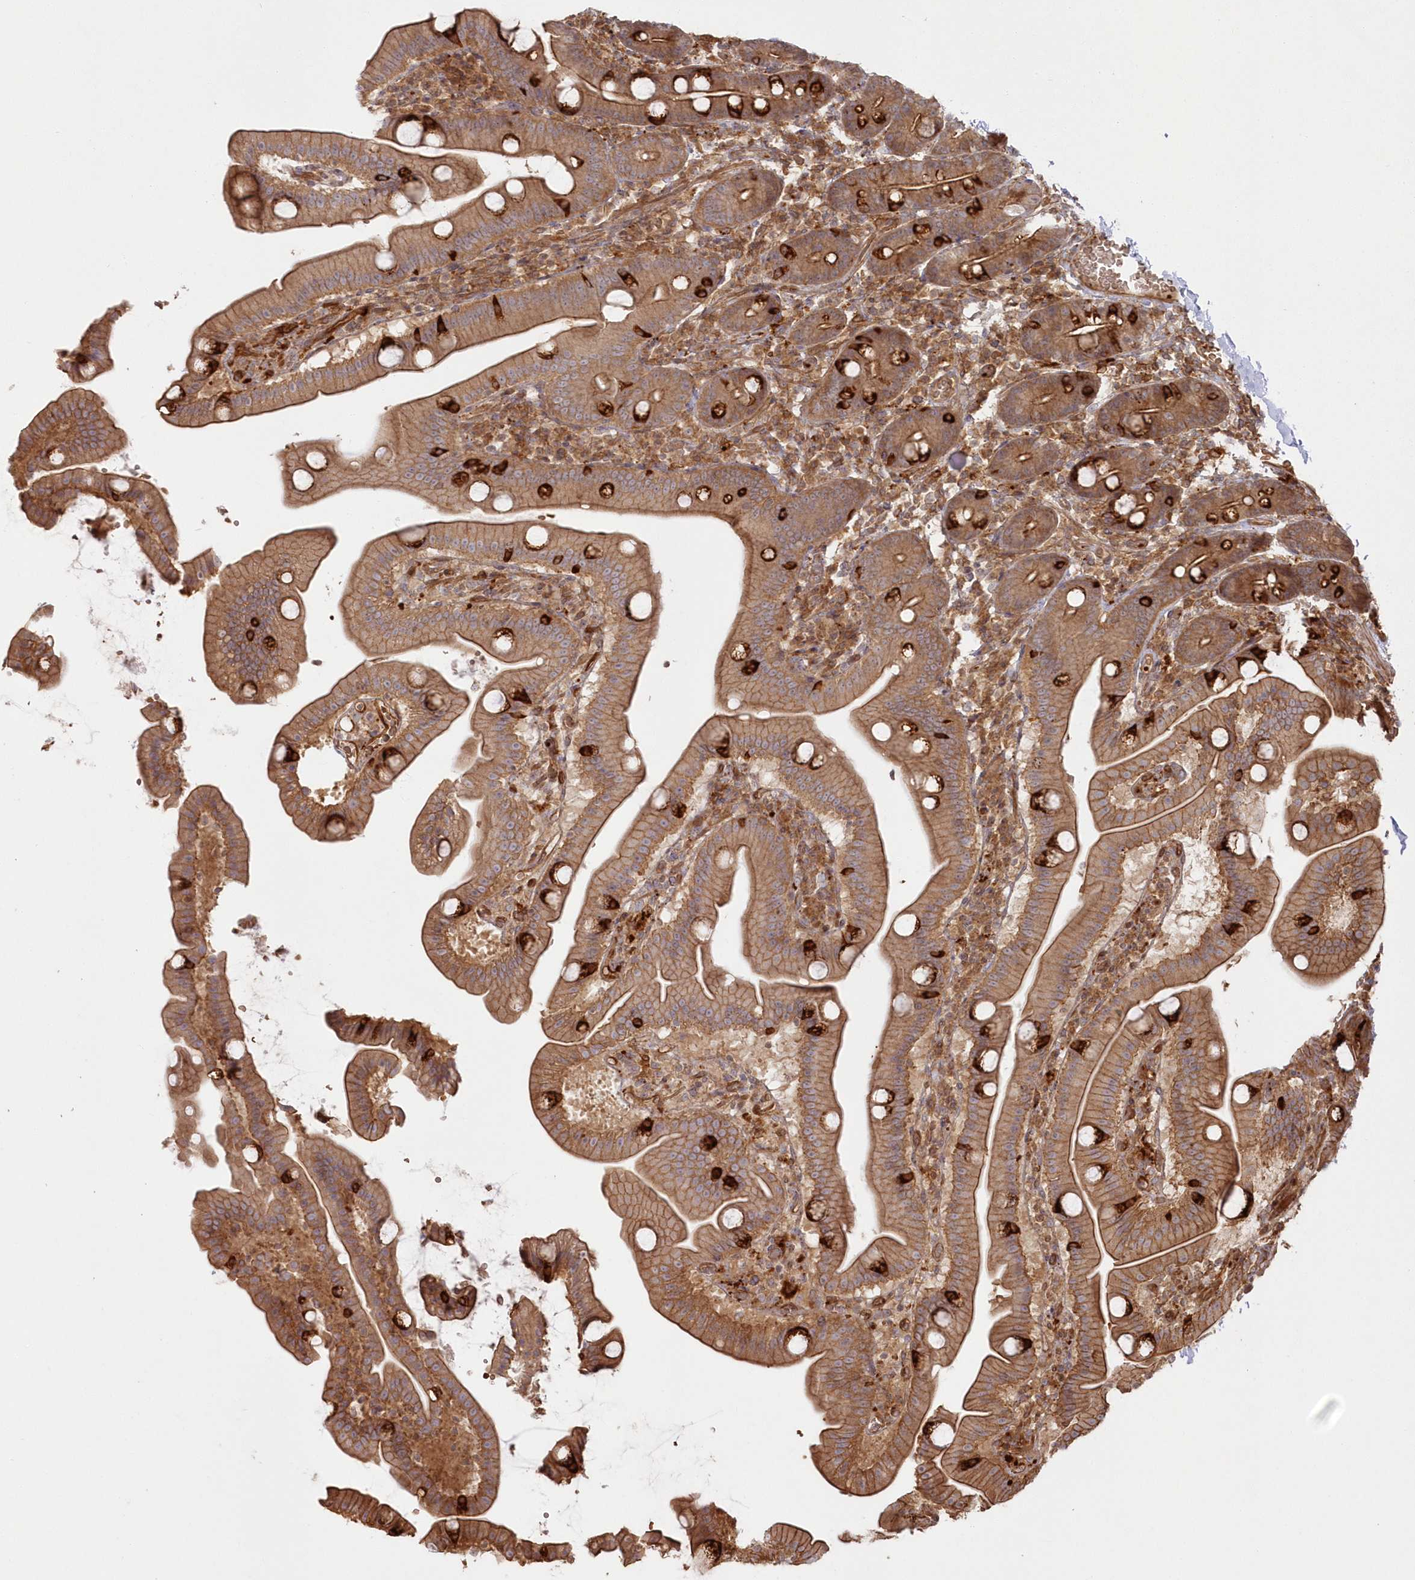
{"staining": {"intensity": "moderate", "quantity": ">75%", "location": "cytoplasmic/membranous"}, "tissue": "duodenum", "cell_type": "Glandular cells", "image_type": "normal", "snomed": [{"axis": "morphology", "description": "Normal tissue, NOS"}, {"axis": "topography", "description": "Duodenum"}], "caption": "High-magnification brightfield microscopy of normal duodenum stained with DAB (3,3'-diaminobenzidine) (brown) and counterstained with hematoxylin (blue). glandular cells exhibit moderate cytoplasmic/membranous positivity is present in approximately>75% of cells.", "gene": "RGCC", "patient": {"sex": "male", "age": 55}}